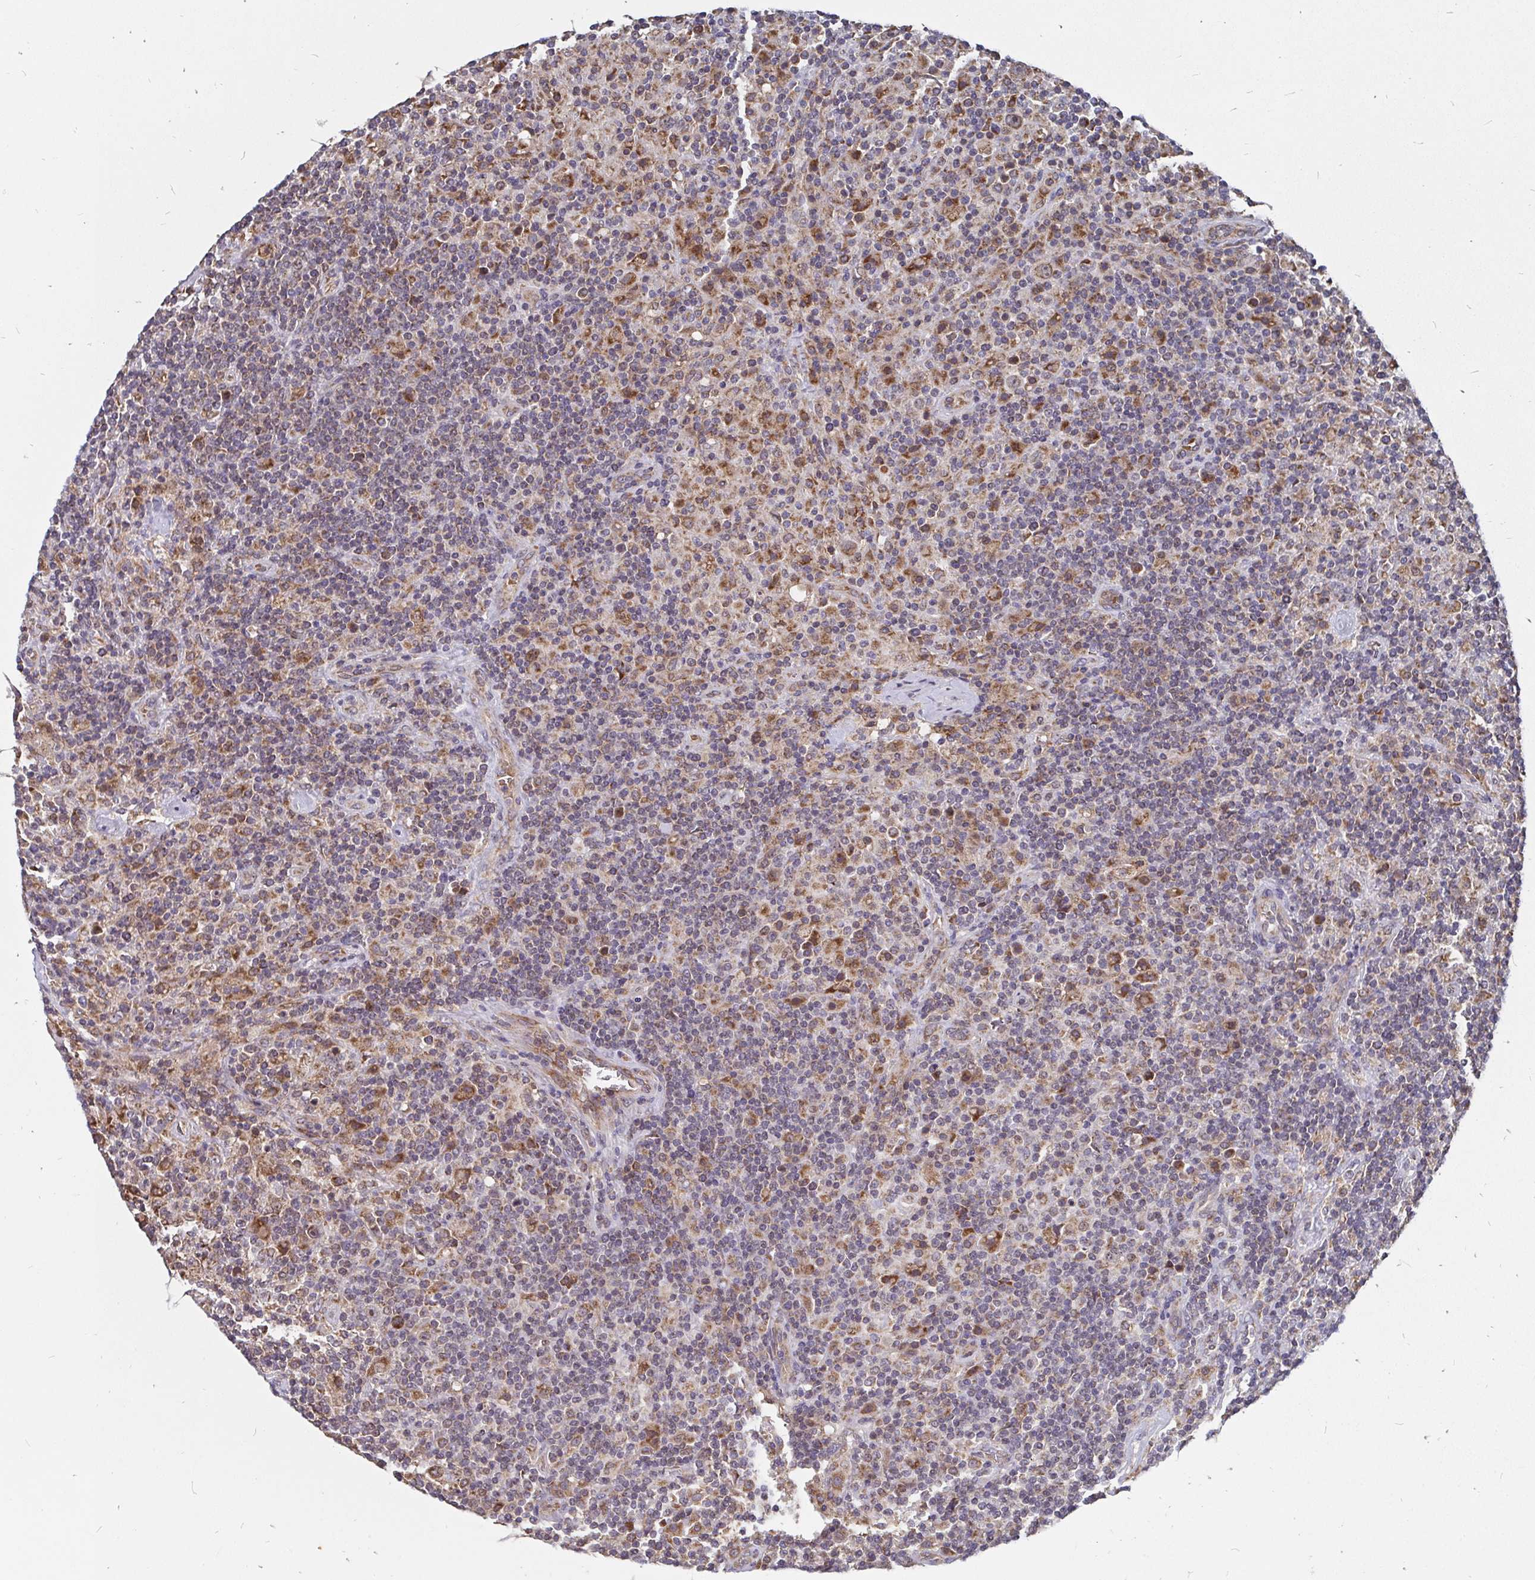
{"staining": {"intensity": "moderate", "quantity": ">75%", "location": "cytoplasmic/membranous"}, "tissue": "lymphoma", "cell_type": "Tumor cells", "image_type": "cancer", "snomed": [{"axis": "morphology", "description": "Hodgkin's disease, NOS"}, {"axis": "topography", "description": "Lymph node"}], "caption": "Hodgkin's disease stained with a brown dye displays moderate cytoplasmic/membranous positive expression in approximately >75% of tumor cells.", "gene": "PDF", "patient": {"sex": "male", "age": 70}}